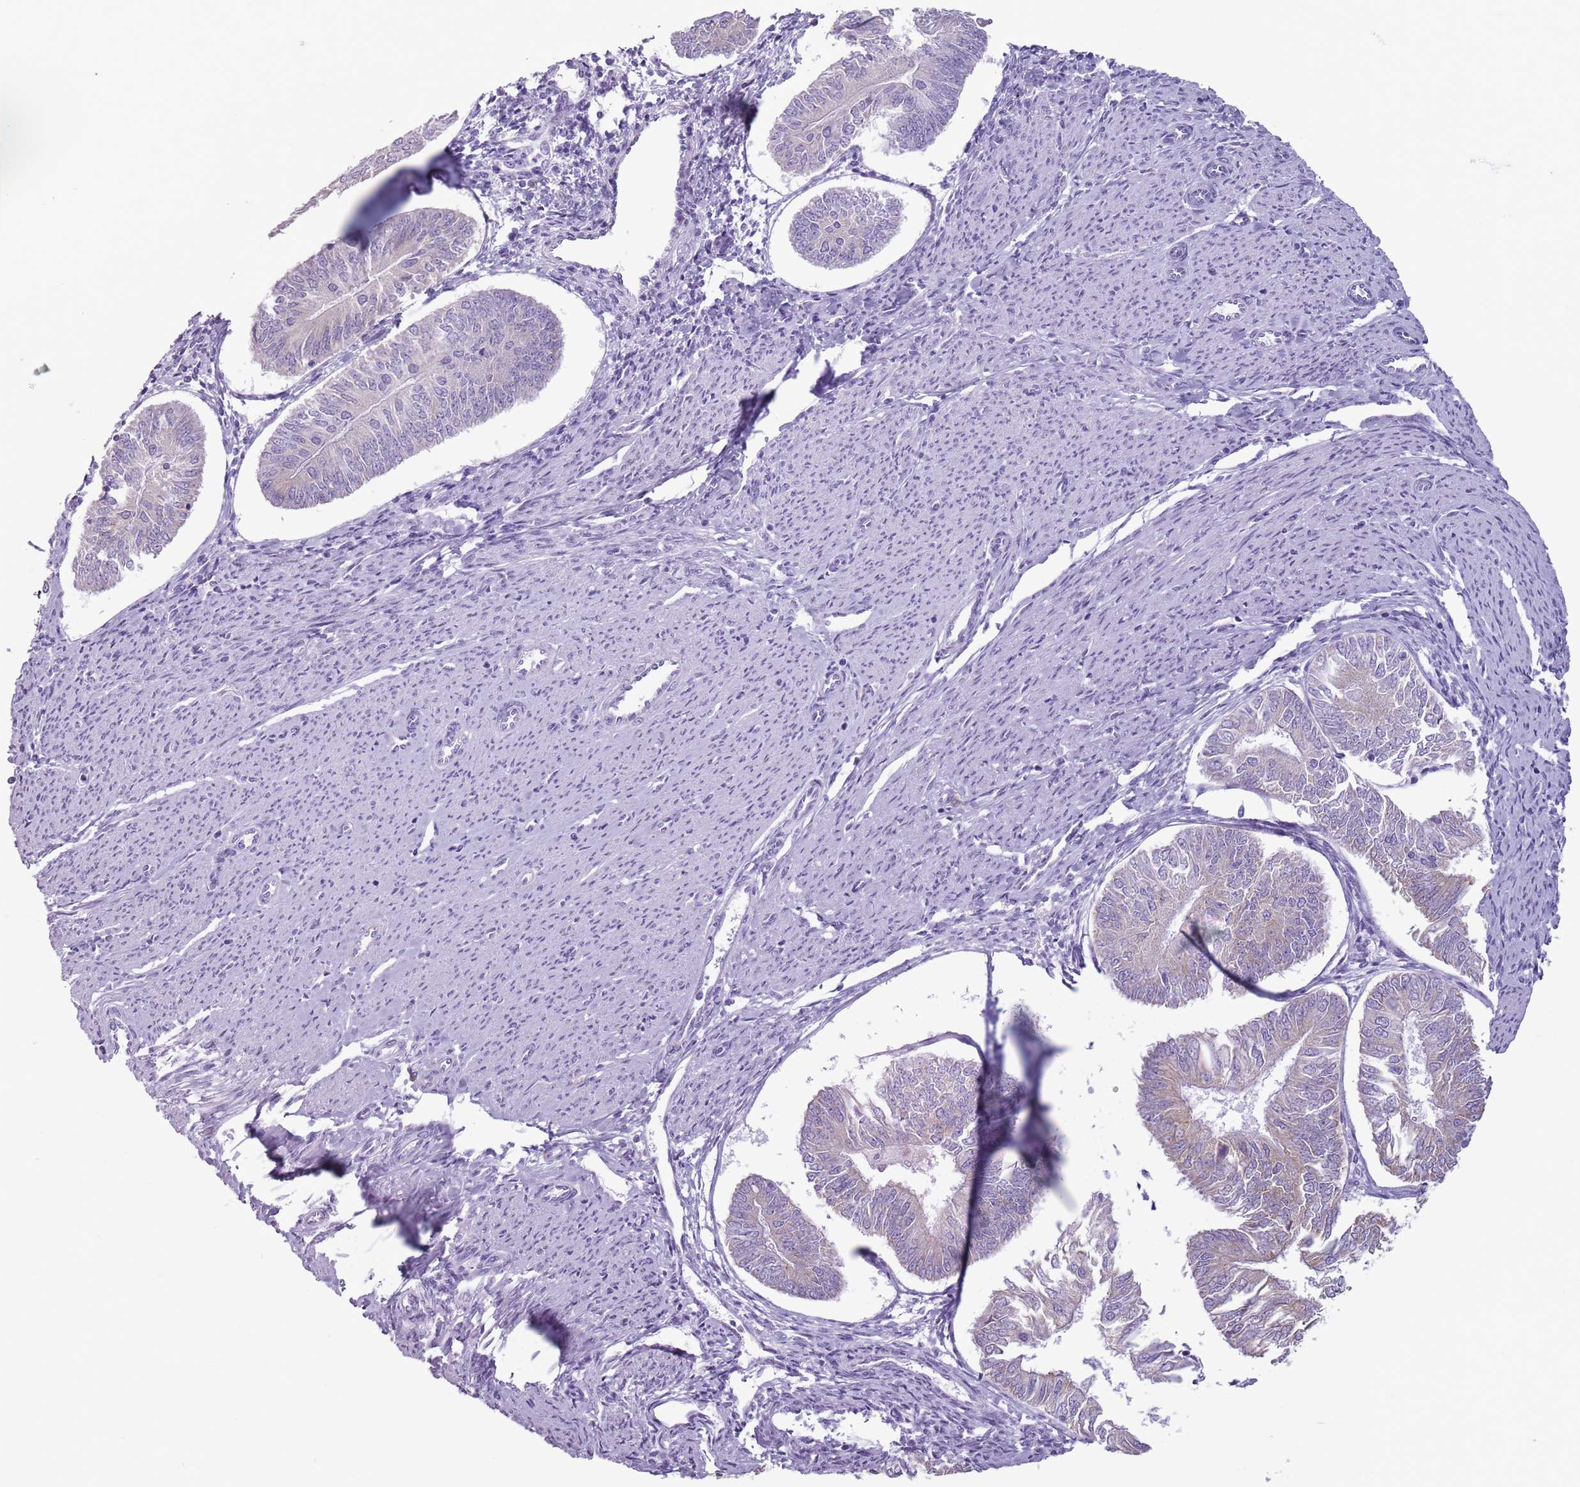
{"staining": {"intensity": "weak", "quantity": "<25%", "location": "cytoplasmic/membranous"}, "tissue": "endometrial cancer", "cell_type": "Tumor cells", "image_type": "cancer", "snomed": [{"axis": "morphology", "description": "Adenocarcinoma, NOS"}, {"axis": "topography", "description": "Endometrium"}], "caption": "Human endometrial adenocarcinoma stained for a protein using IHC exhibits no positivity in tumor cells.", "gene": "HYOU1", "patient": {"sex": "female", "age": 58}}